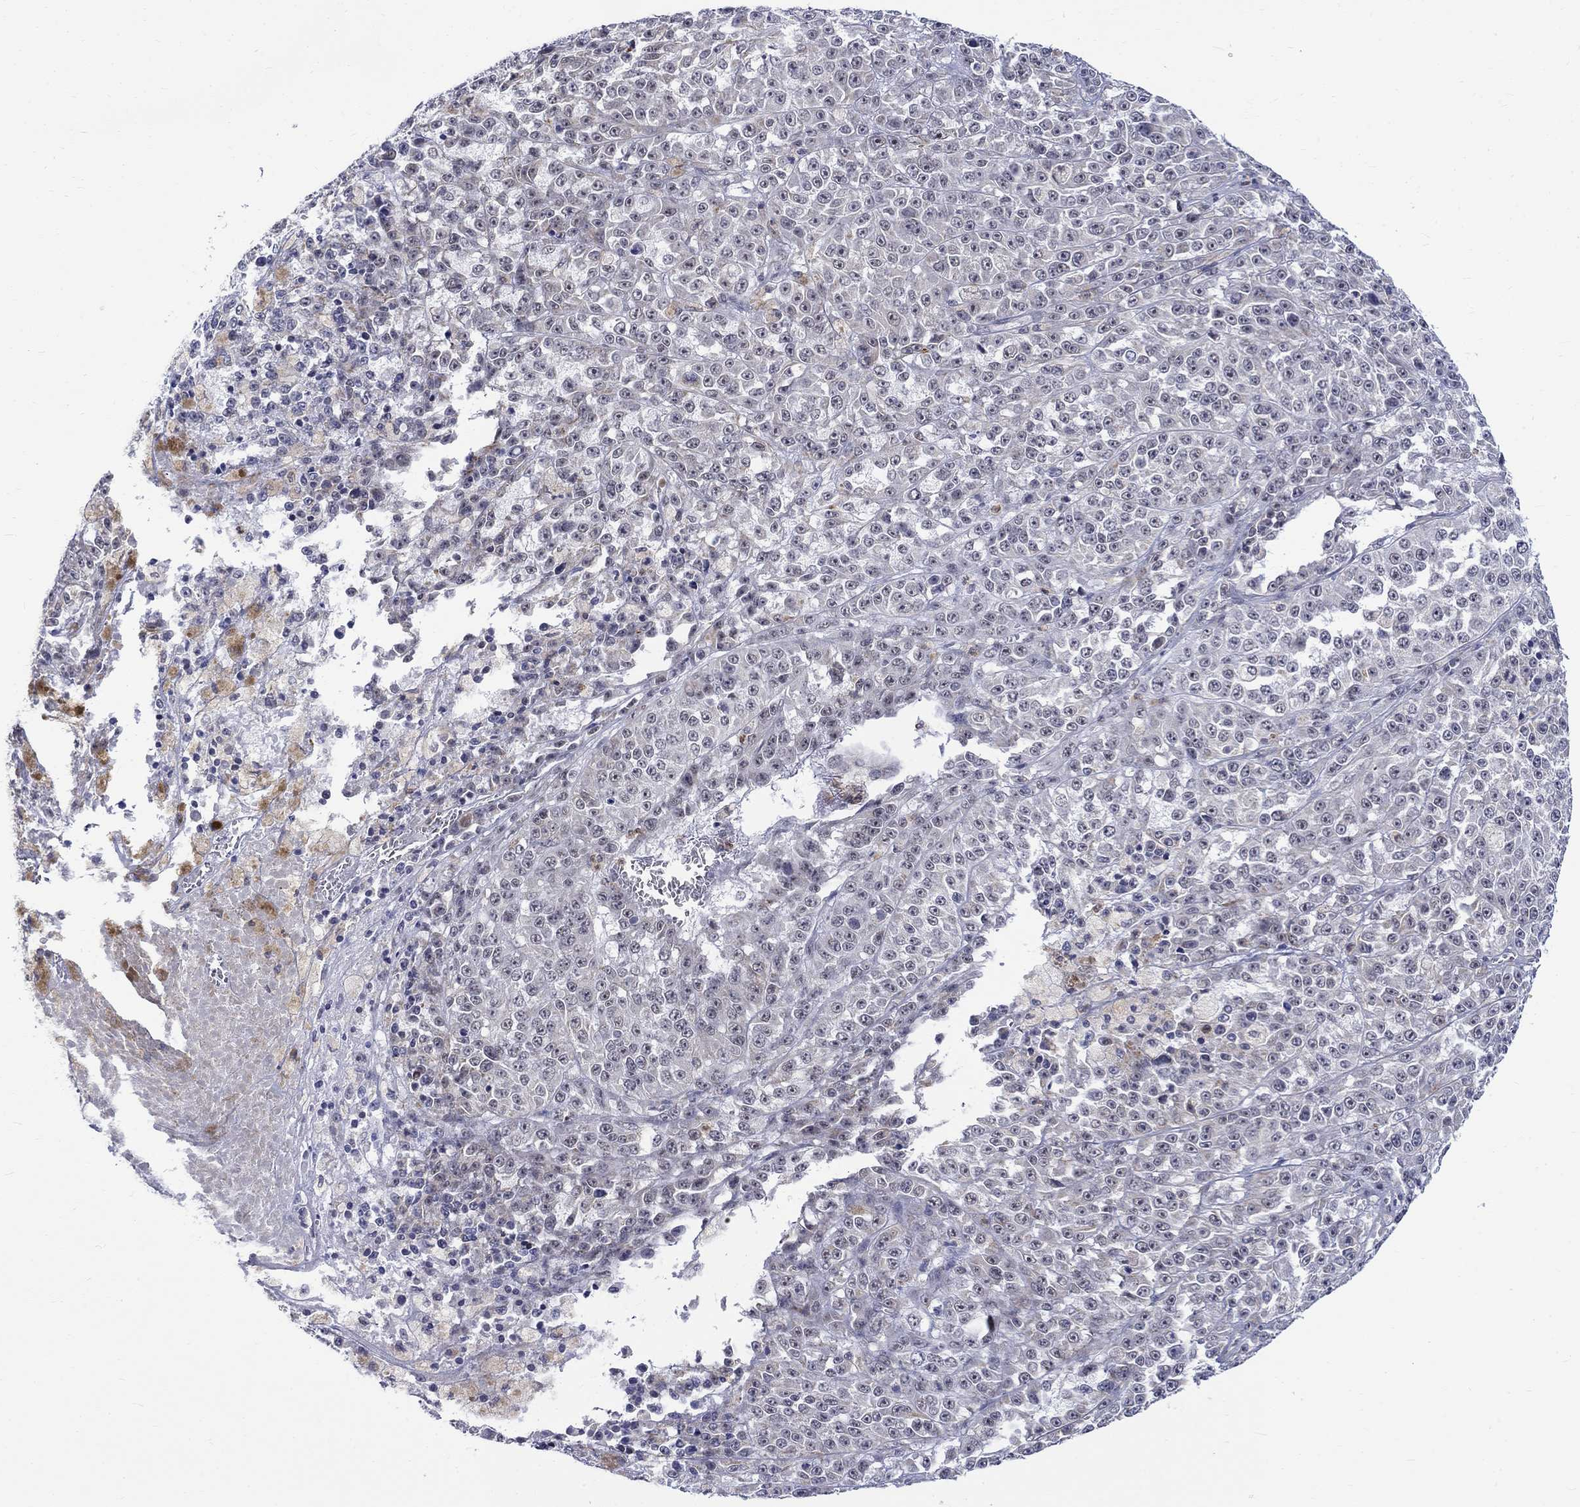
{"staining": {"intensity": "negative", "quantity": "none", "location": "none"}, "tissue": "melanoma", "cell_type": "Tumor cells", "image_type": "cancer", "snomed": [{"axis": "morphology", "description": "Malignant melanoma, NOS"}, {"axis": "topography", "description": "Skin"}], "caption": "An immunohistochemistry (IHC) histopathology image of melanoma is shown. There is no staining in tumor cells of melanoma.", "gene": "ST6GALNAC1", "patient": {"sex": "female", "age": 58}}